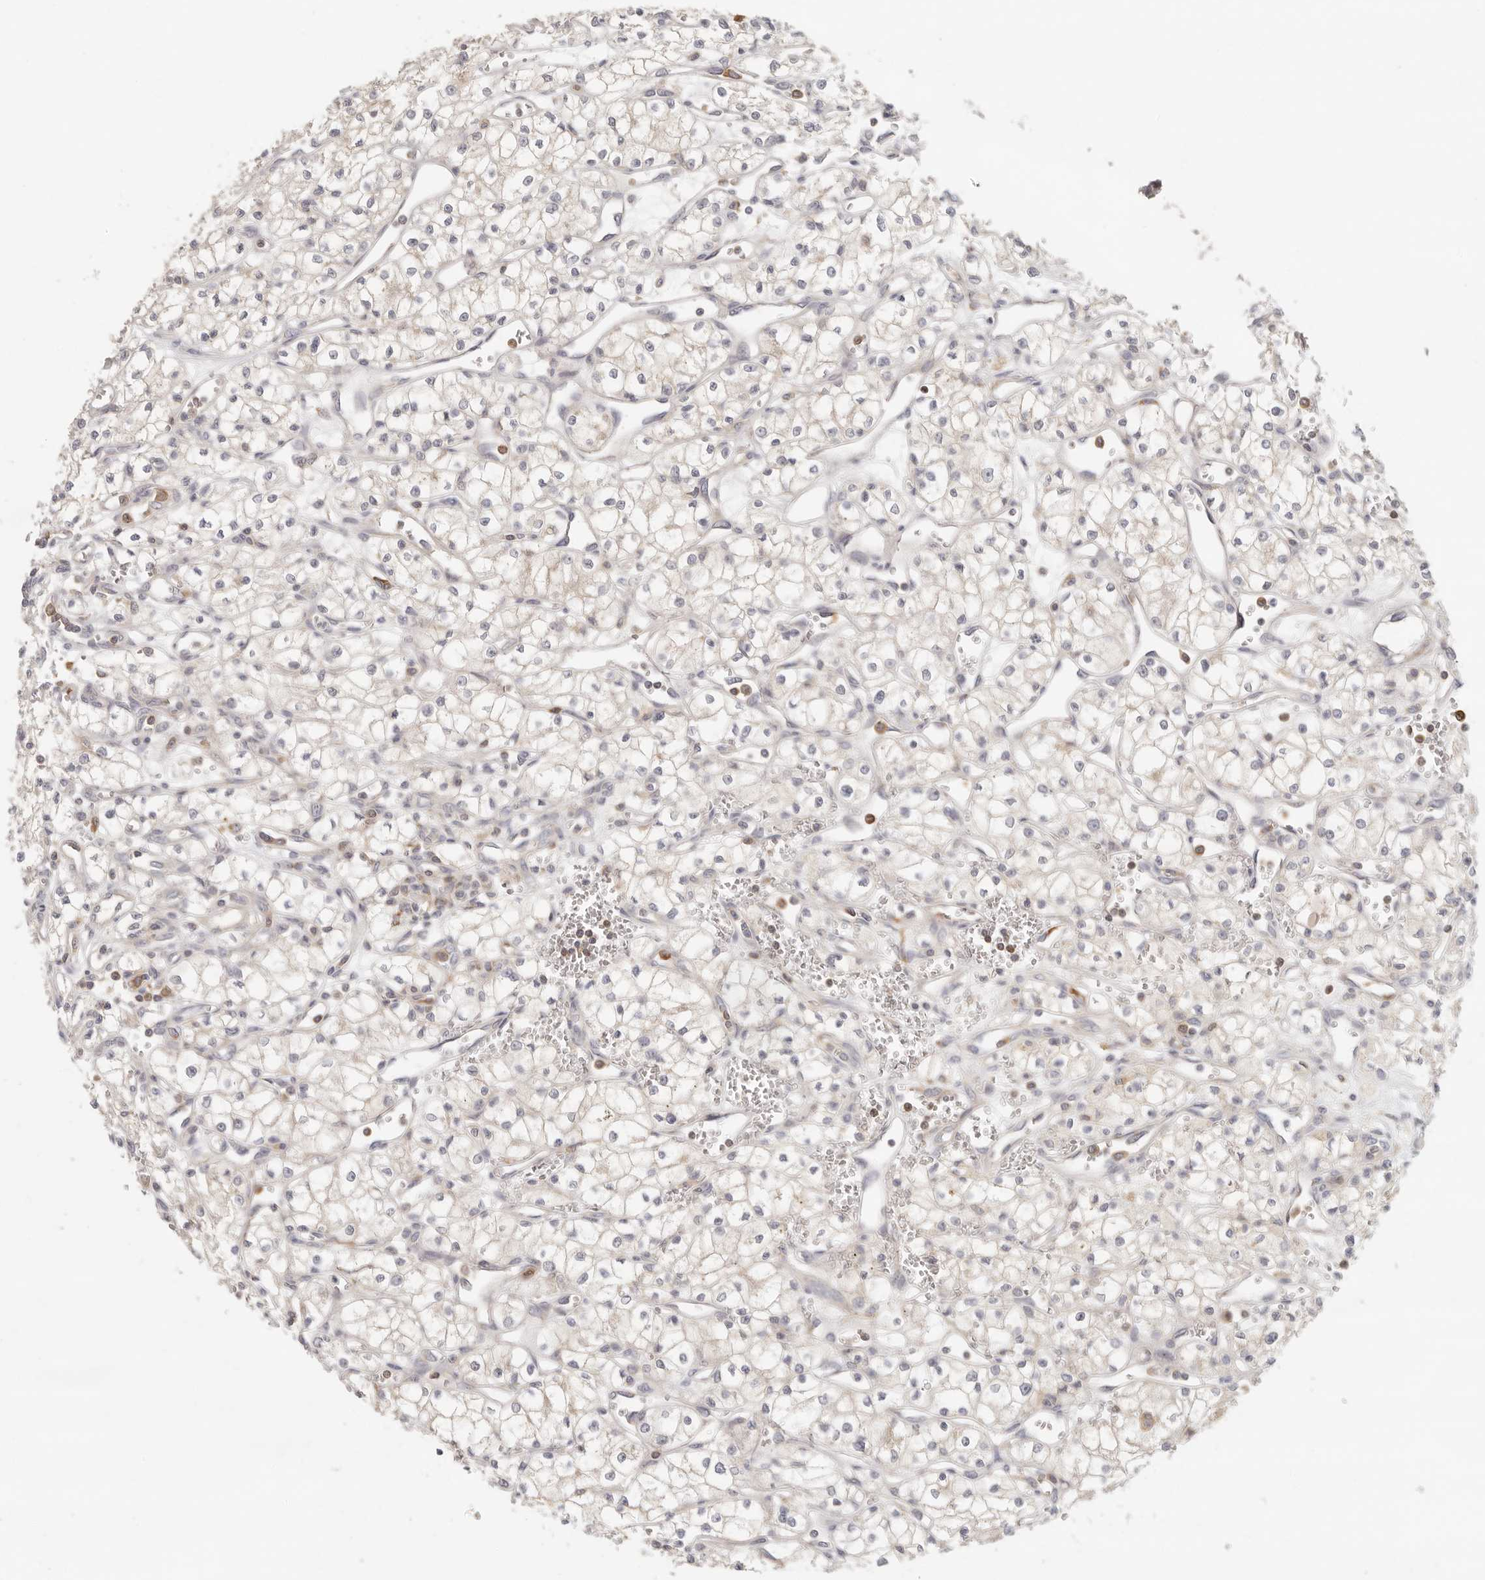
{"staining": {"intensity": "weak", "quantity": "<25%", "location": "cytoplasmic/membranous"}, "tissue": "renal cancer", "cell_type": "Tumor cells", "image_type": "cancer", "snomed": [{"axis": "morphology", "description": "Adenocarcinoma, NOS"}, {"axis": "topography", "description": "Kidney"}], "caption": "Adenocarcinoma (renal) was stained to show a protein in brown. There is no significant expression in tumor cells.", "gene": "ANXA9", "patient": {"sex": "male", "age": 59}}